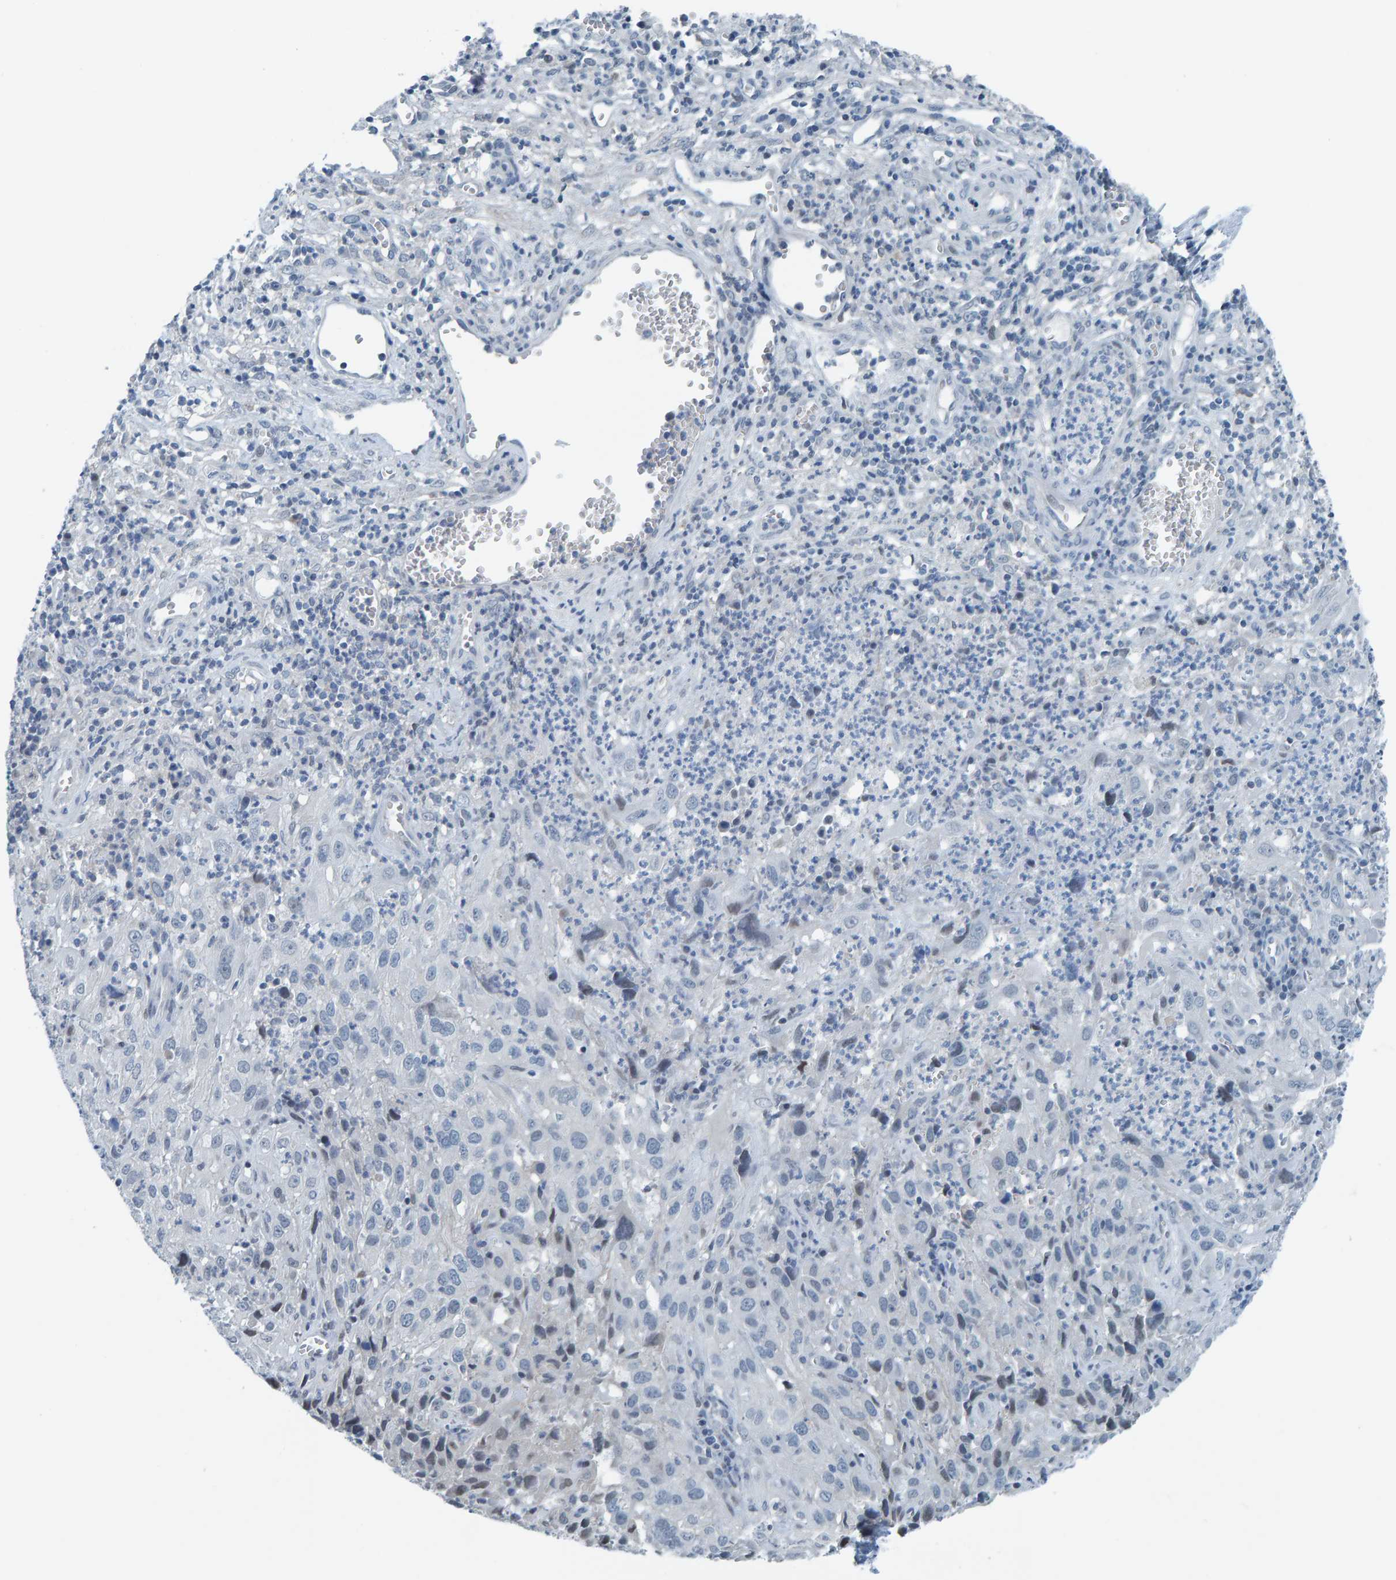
{"staining": {"intensity": "negative", "quantity": "none", "location": "none"}, "tissue": "cervical cancer", "cell_type": "Tumor cells", "image_type": "cancer", "snomed": [{"axis": "morphology", "description": "Squamous cell carcinoma, NOS"}, {"axis": "topography", "description": "Cervix"}], "caption": "High magnification brightfield microscopy of cervical cancer (squamous cell carcinoma) stained with DAB (3,3'-diaminobenzidine) (brown) and counterstained with hematoxylin (blue): tumor cells show no significant positivity.", "gene": "CNP", "patient": {"sex": "female", "age": 32}}